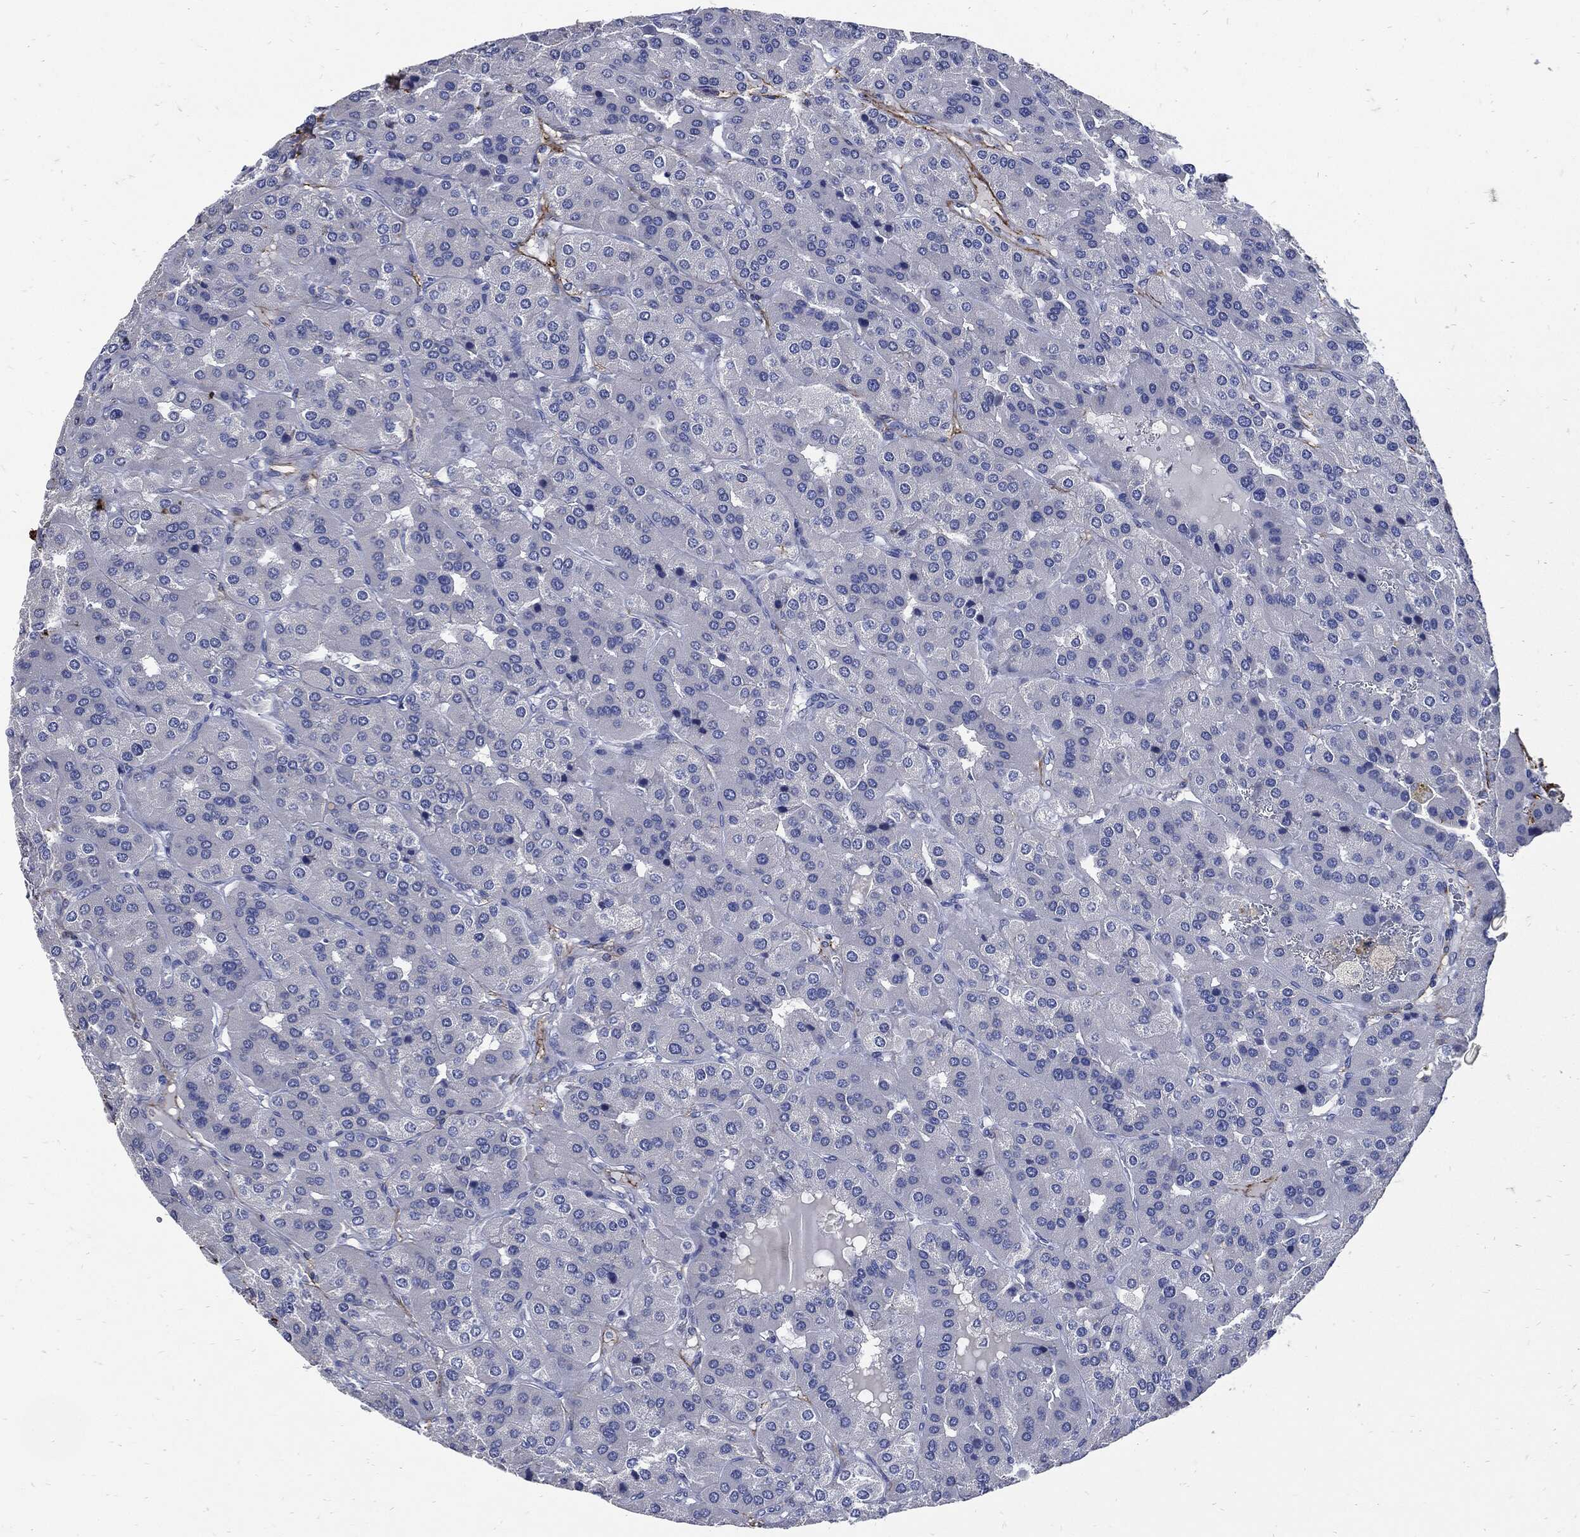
{"staining": {"intensity": "negative", "quantity": "none", "location": "none"}, "tissue": "parathyroid gland", "cell_type": "Glandular cells", "image_type": "normal", "snomed": [{"axis": "morphology", "description": "Normal tissue, NOS"}, {"axis": "morphology", "description": "Adenoma, NOS"}, {"axis": "topography", "description": "Parathyroid gland"}], "caption": "Immunohistochemistry (IHC) image of benign parathyroid gland: human parathyroid gland stained with DAB demonstrates no significant protein positivity in glandular cells. (DAB immunohistochemistry (IHC) visualized using brightfield microscopy, high magnification).", "gene": "FBN1", "patient": {"sex": "female", "age": 86}}